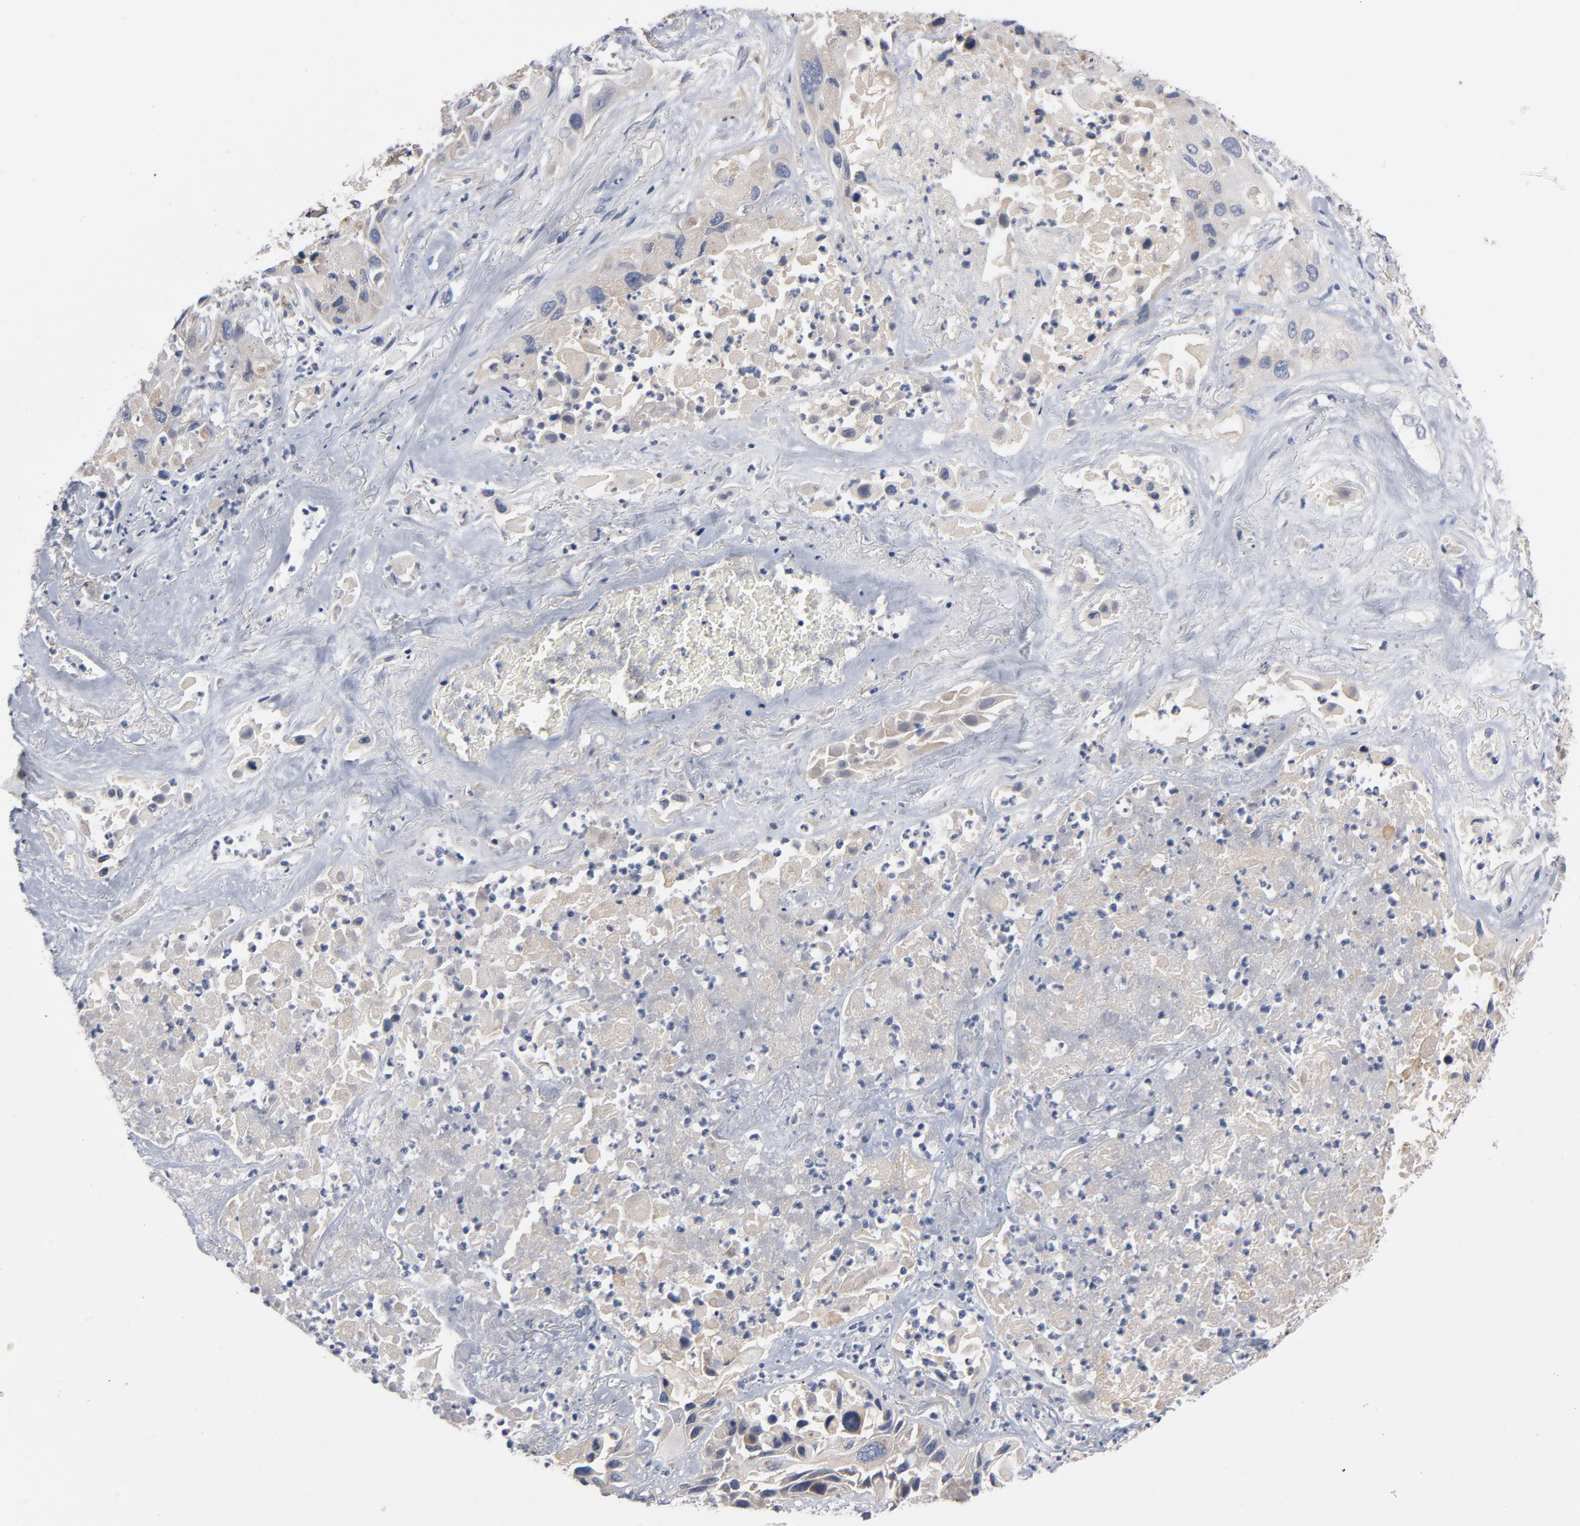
{"staining": {"intensity": "weak", "quantity": "25%-75%", "location": "cytoplasmic/membranous"}, "tissue": "lung cancer", "cell_type": "Tumor cells", "image_type": "cancer", "snomed": [{"axis": "morphology", "description": "Squamous cell carcinoma, NOS"}, {"axis": "topography", "description": "Lung"}], "caption": "High-power microscopy captured an immunohistochemistry micrograph of squamous cell carcinoma (lung), revealing weak cytoplasmic/membranous staining in about 25%-75% of tumor cells.", "gene": "CCDC134", "patient": {"sex": "female", "age": 76}}